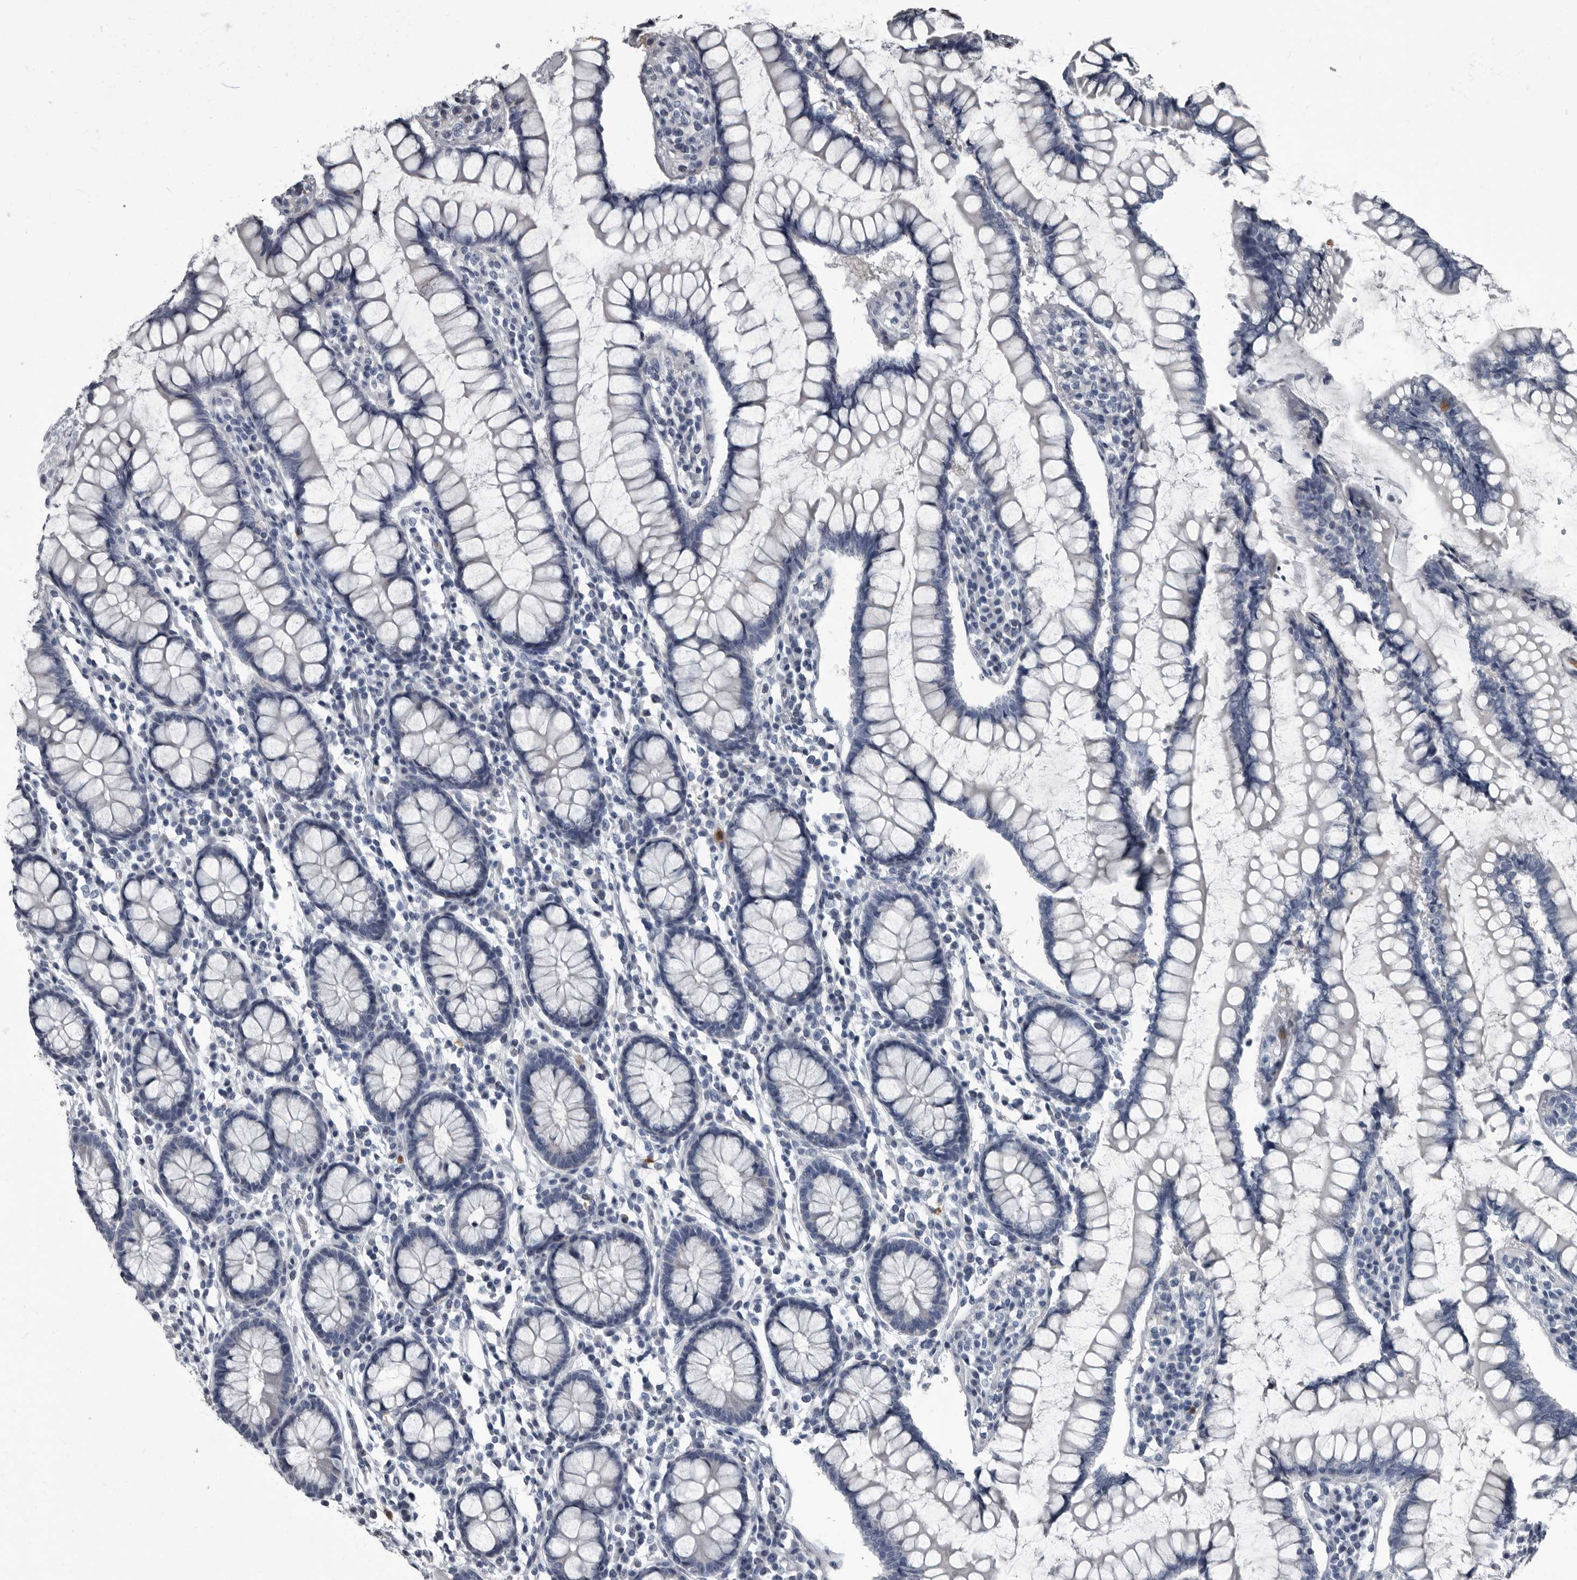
{"staining": {"intensity": "negative", "quantity": "none", "location": "none"}, "tissue": "colon", "cell_type": "Endothelial cells", "image_type": "normal", "snomed": [{"axis": "morphology", "description": "Normal tissue, NOS"}, {"axis": "topography", "description": "Colon"}], "caption": "An immunohistochemistry photomicrograph of normal colon is shown. There is no staining in endothelial cells of colon. The staining is performed using DAB brown chromogen with nuclei counter-stained in using hematoxylin.", "gene": "TPD52L1", "patient": {"sex": "female", "age": 79}}